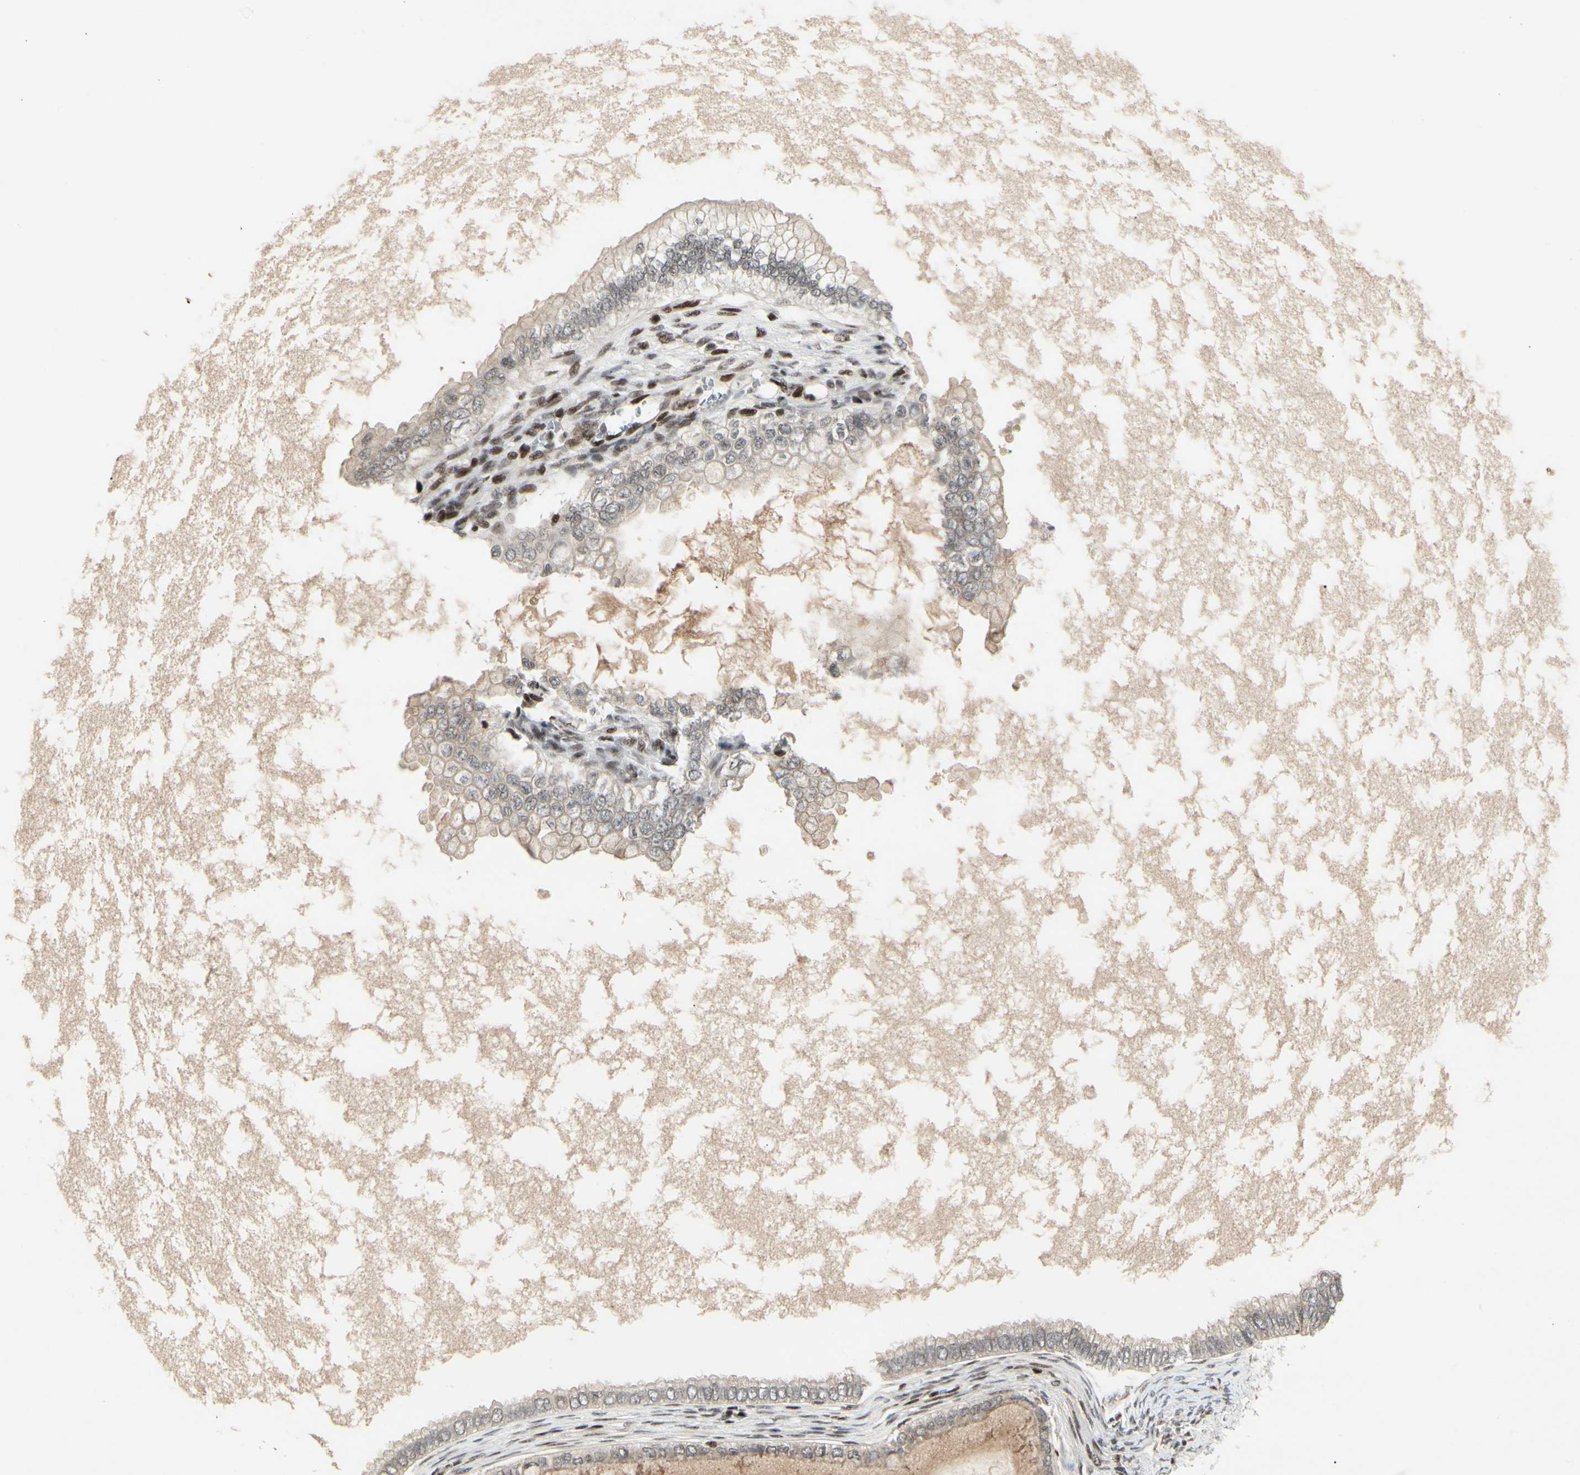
{"staining": {"intensity": "negative", "quantity": "none", "location": "none"}, "tissue": "ovarian cancer", "cell_type": "Tumor cells", "image_type": "cancer", "snomed": [{"axis": "morphology", "description": "Cystadenocarcinoma, mucinous, NOS"}, {"axis": "topography", "description": "Ovary"}], "caption": "An IHC photomicrograph of ovarian mucinous cystadenocarcinoma is shown. There is no staining in tumor cells of ovarian mucinous cystadenocarcinoma. Nuclei are stained in blue.", "gene": "FOXJ2", "patient": {"sex": "female", "age": 80}}